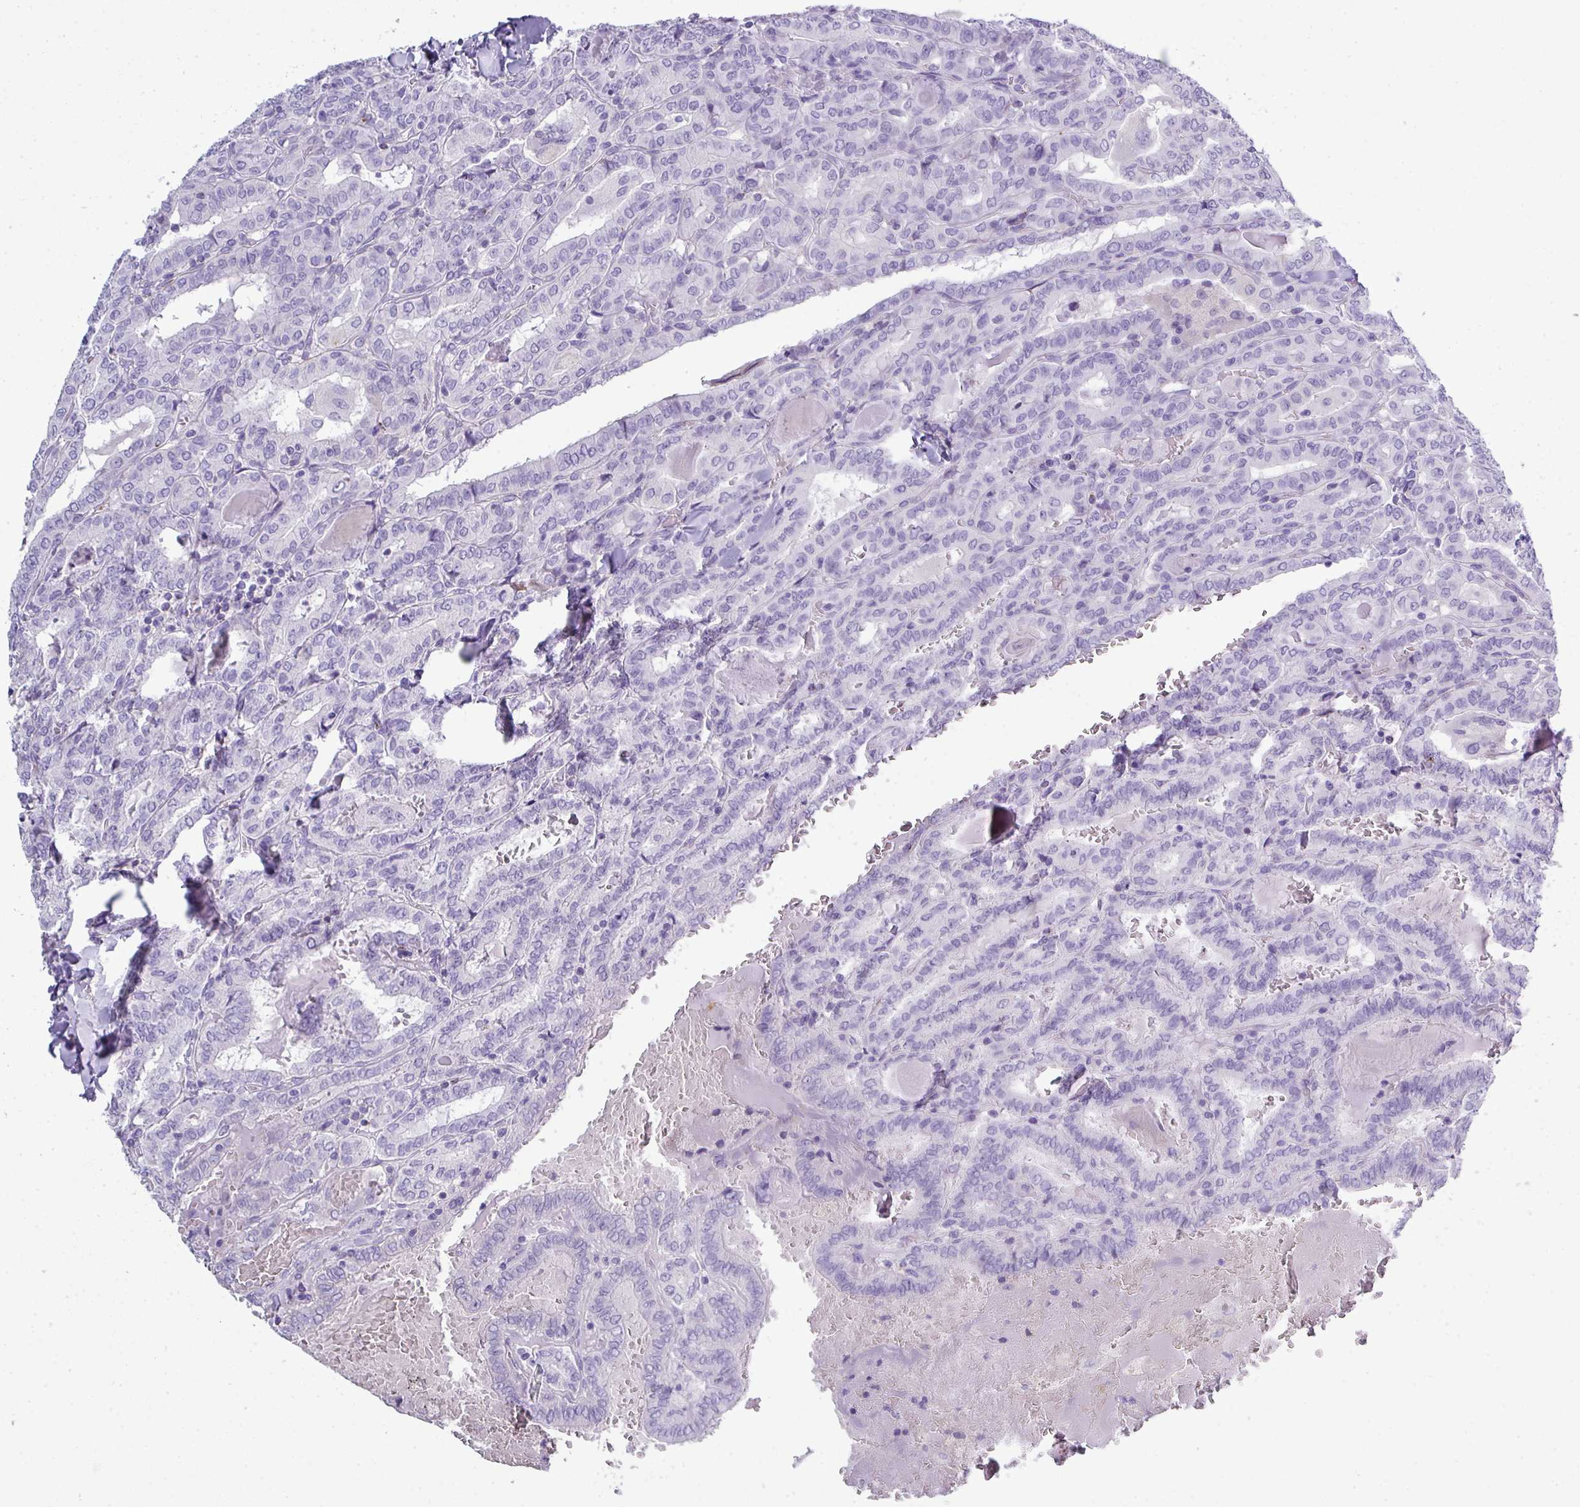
{"staining": {"intensity": "negative", "quantity": "none", "location": "none"}, "tissue": "thyroid cancer", "cell_type": "Tumor cells", "image_type": "cancer", "snomed": [{"axis": "morphology", "description": "Papillary adenocarcinoma, NOS"}, {"axis": "topography", "description": "Thyroid gland"}], "caption": "High power microscopy histopathology image of an IHC micrograph of thyroid cancer (papillary adenocarcinoma), revealing no significant expression in tumor cells.", "gene": "ZNF568", "patient": {"sex": "female", "age": 72}}